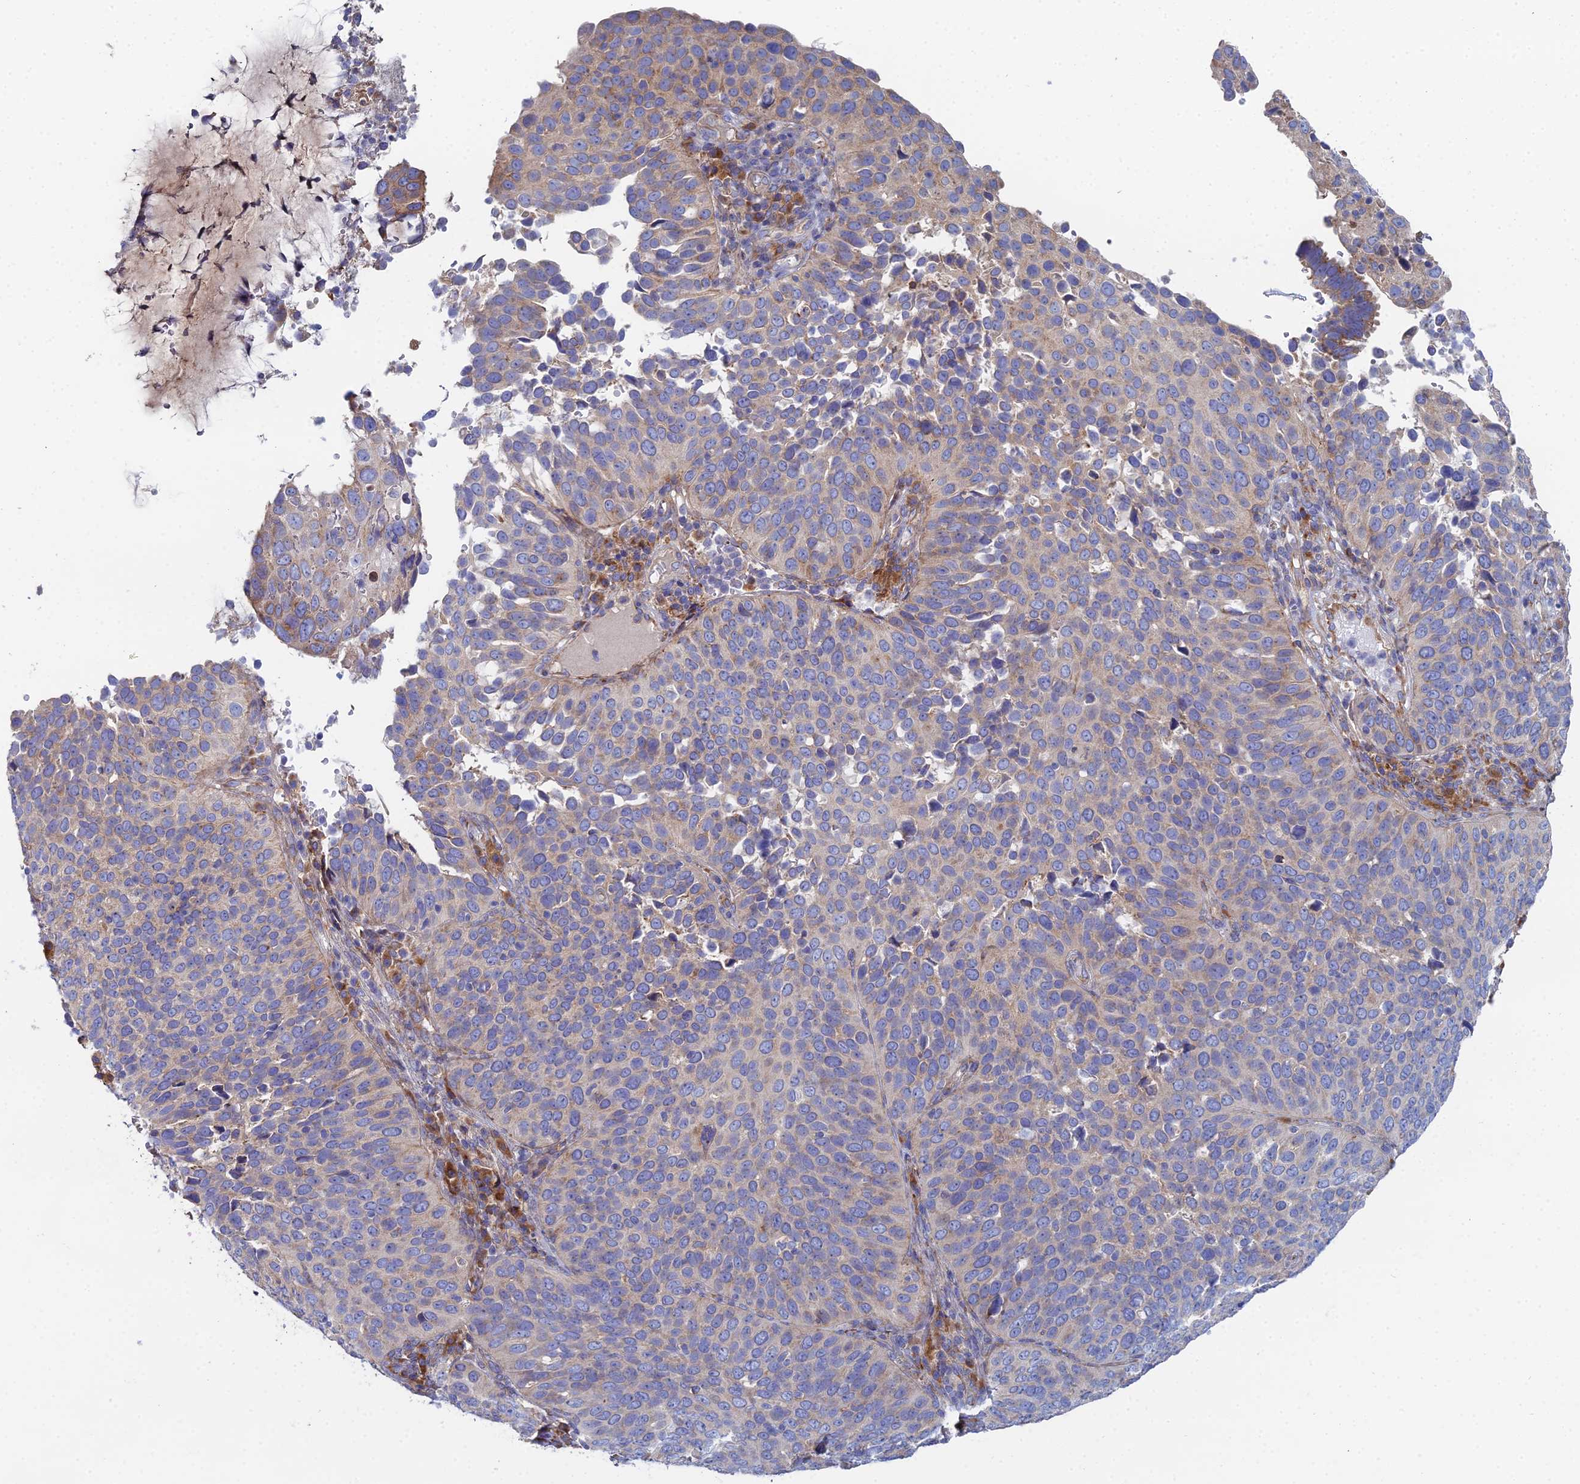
{"staining": {"intensity": "weak", "quantity": "<25%", "location": "cytoplasmic/membranous"}, "tissue": "cervical cancer", "cell_type": "Tumor cells", "image_type": "cancer", "snomed": [{"axis": "morphology", "description": "Squamous cell carcinoma, NOS"}, {"axis": "topography", "description": "Cervix"}], "caption": "Image shows no significant protein staining in tumor cells of cervical squamous cell carcinoma.", "gene": "CLCN3", "patient": {"sex": "female", "age": 36}}